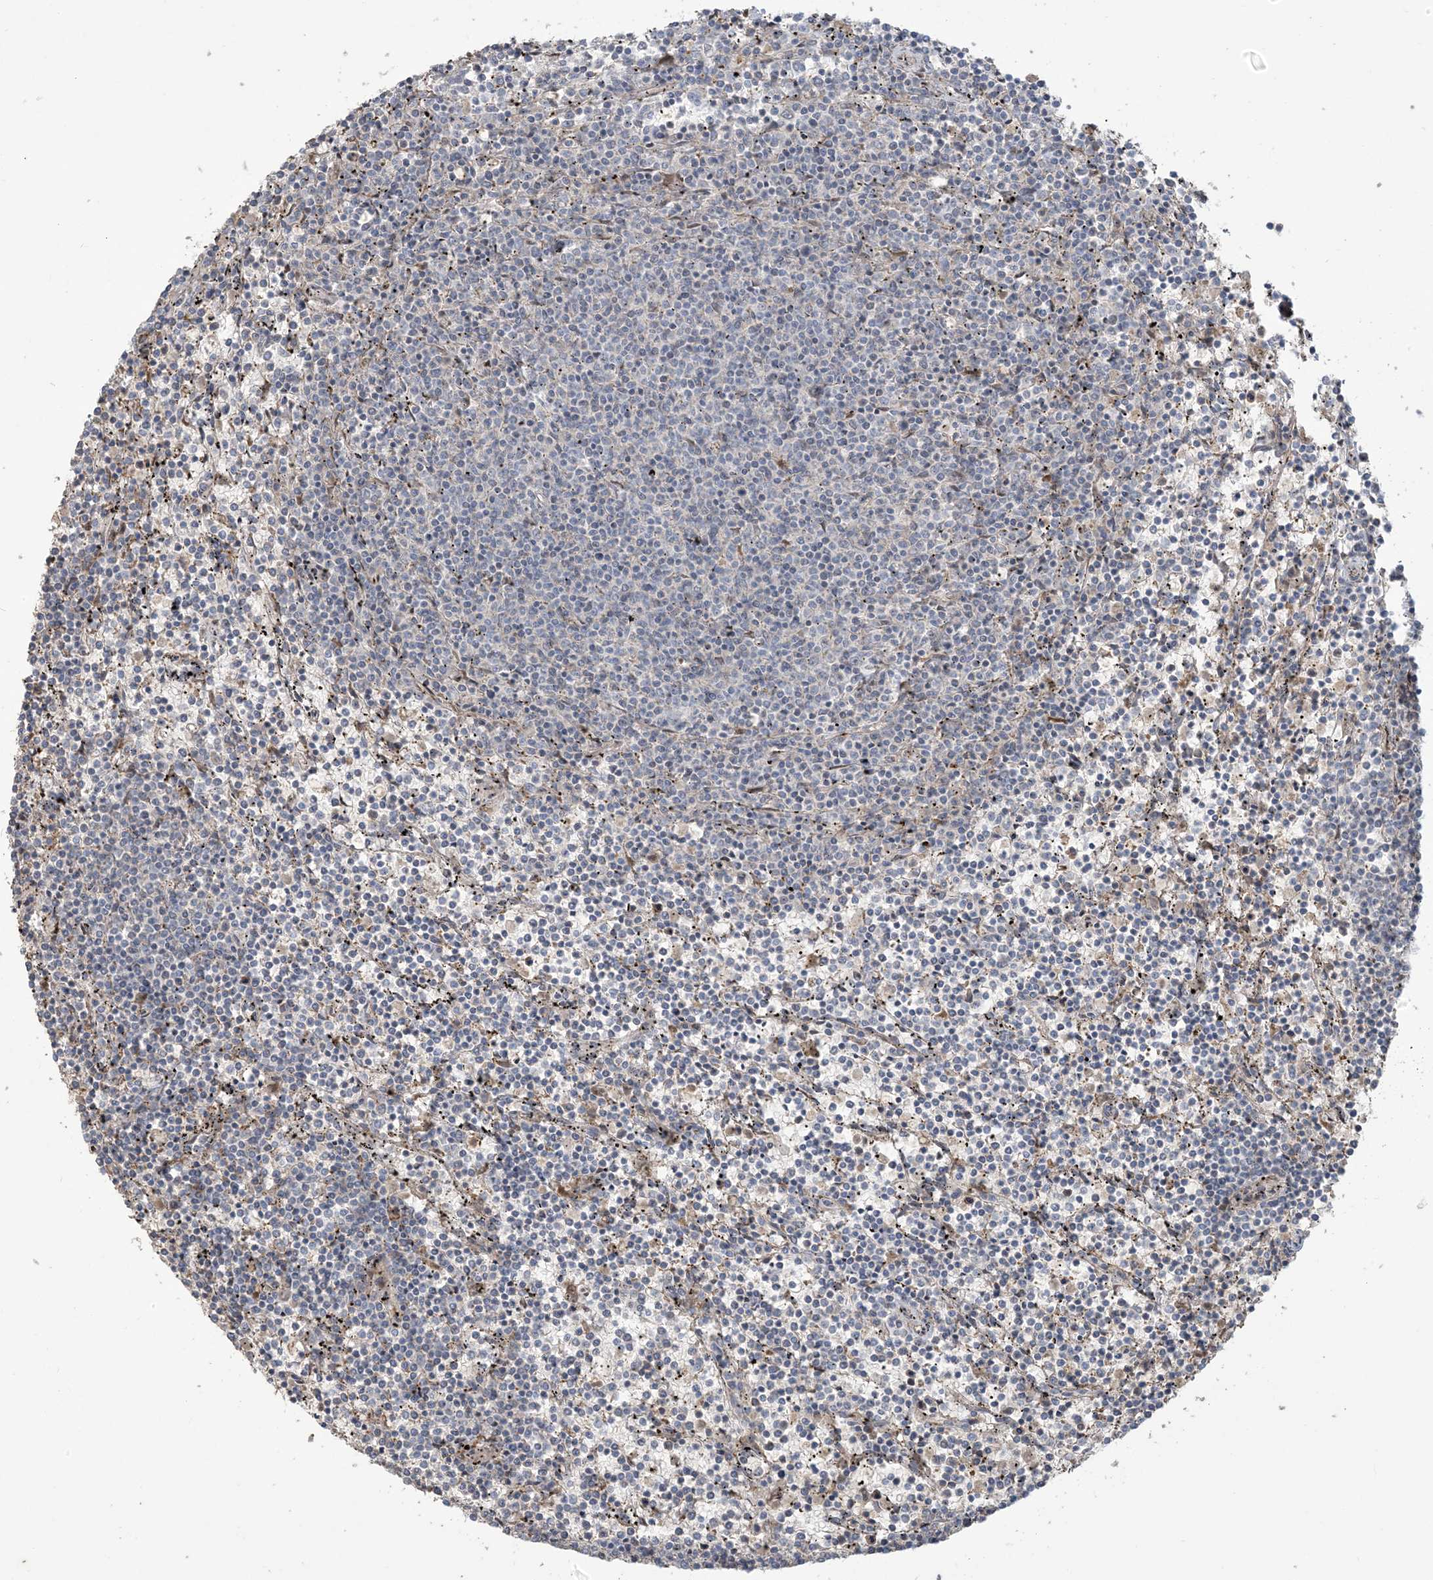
{"staining": {"intensity": "negative", "quantity": "none", "location": "none"}, "tissue": "lymphoma", "cell_type": "Tumor cells", "image_type": "cancer", "snomed": [{"axis": "morphology", "description": "Malignant lymphoma, non-Hodgkin's type, Low grade"}, {"axis": "topography", "description": "Spleen"}], "caption": "An immunohistochemistry image of low-grade malignant lymphoma, non-Hodgkin's type is shown. There is no staining in tumor cells of low-grade malignant lymphoma, non-Hodgkin's type.", "gene": "KLHL18", "patient": {"sex": "female", "age": 50}}